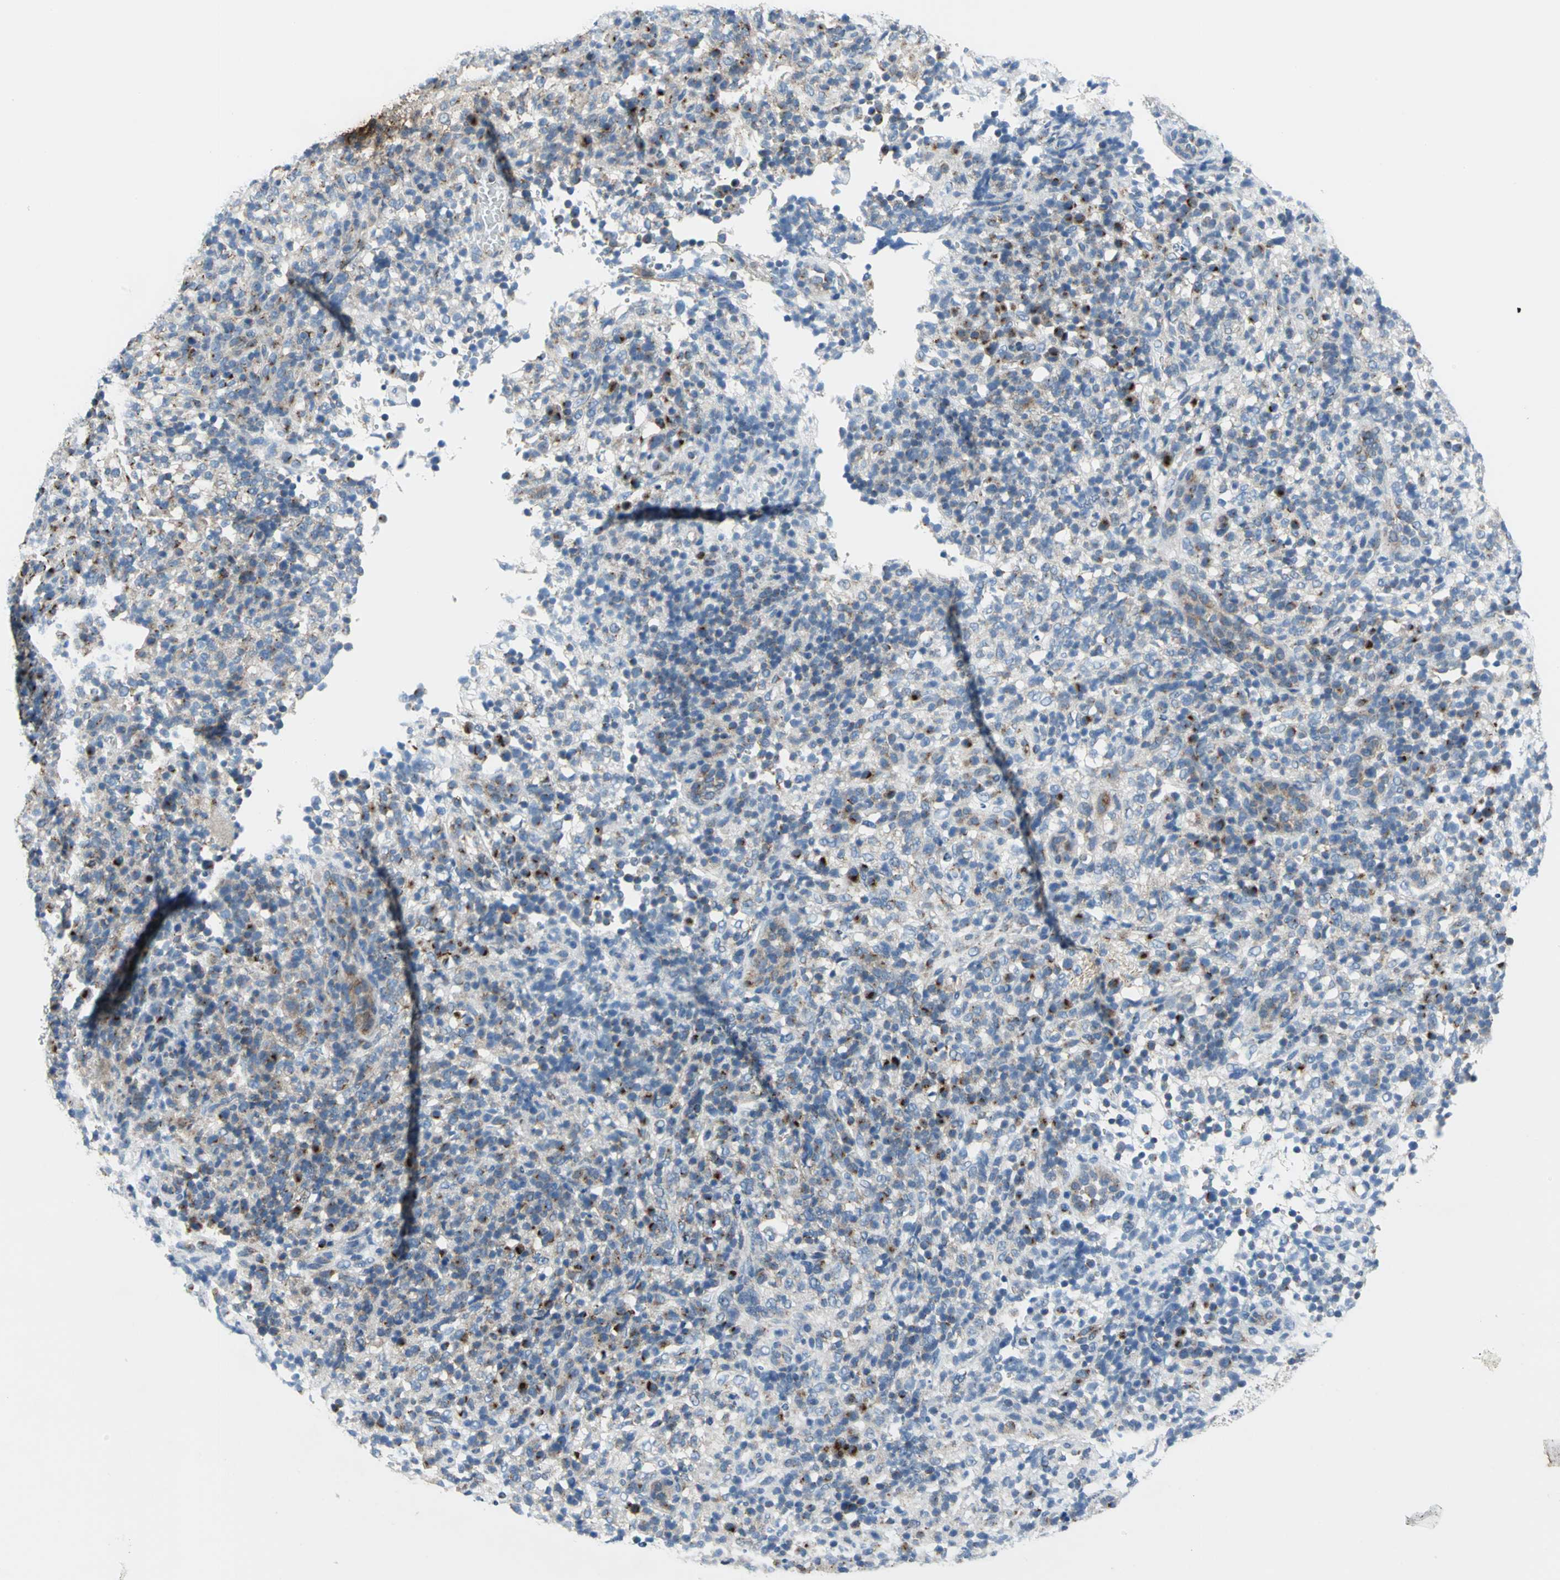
{"staining": {"intensity": "strong", "quantity": "<25%", "location": "cytoplasmic/membranous"}, "tissue": "lymphoma", "cell_type": "Tumor cells", "image_type": "cancer", "snomed": [{"axis": "morphology", "description": "Malignant lymphoma, non-Hodgkin's type, High grade"}, {"axis": "topography", "description": "Lymph node"}], "caption": "A high-resolution histopathology image shows immunohistochemistry (IHC) staining of high-grade malignant lymphoma, non-Hodgkin's type, which exhibits strong cytoplasmic/membranous positivity in about <25% of tumor cells.", "gene": "GPR3", "patient": {"sex": "female", "age": 76}}